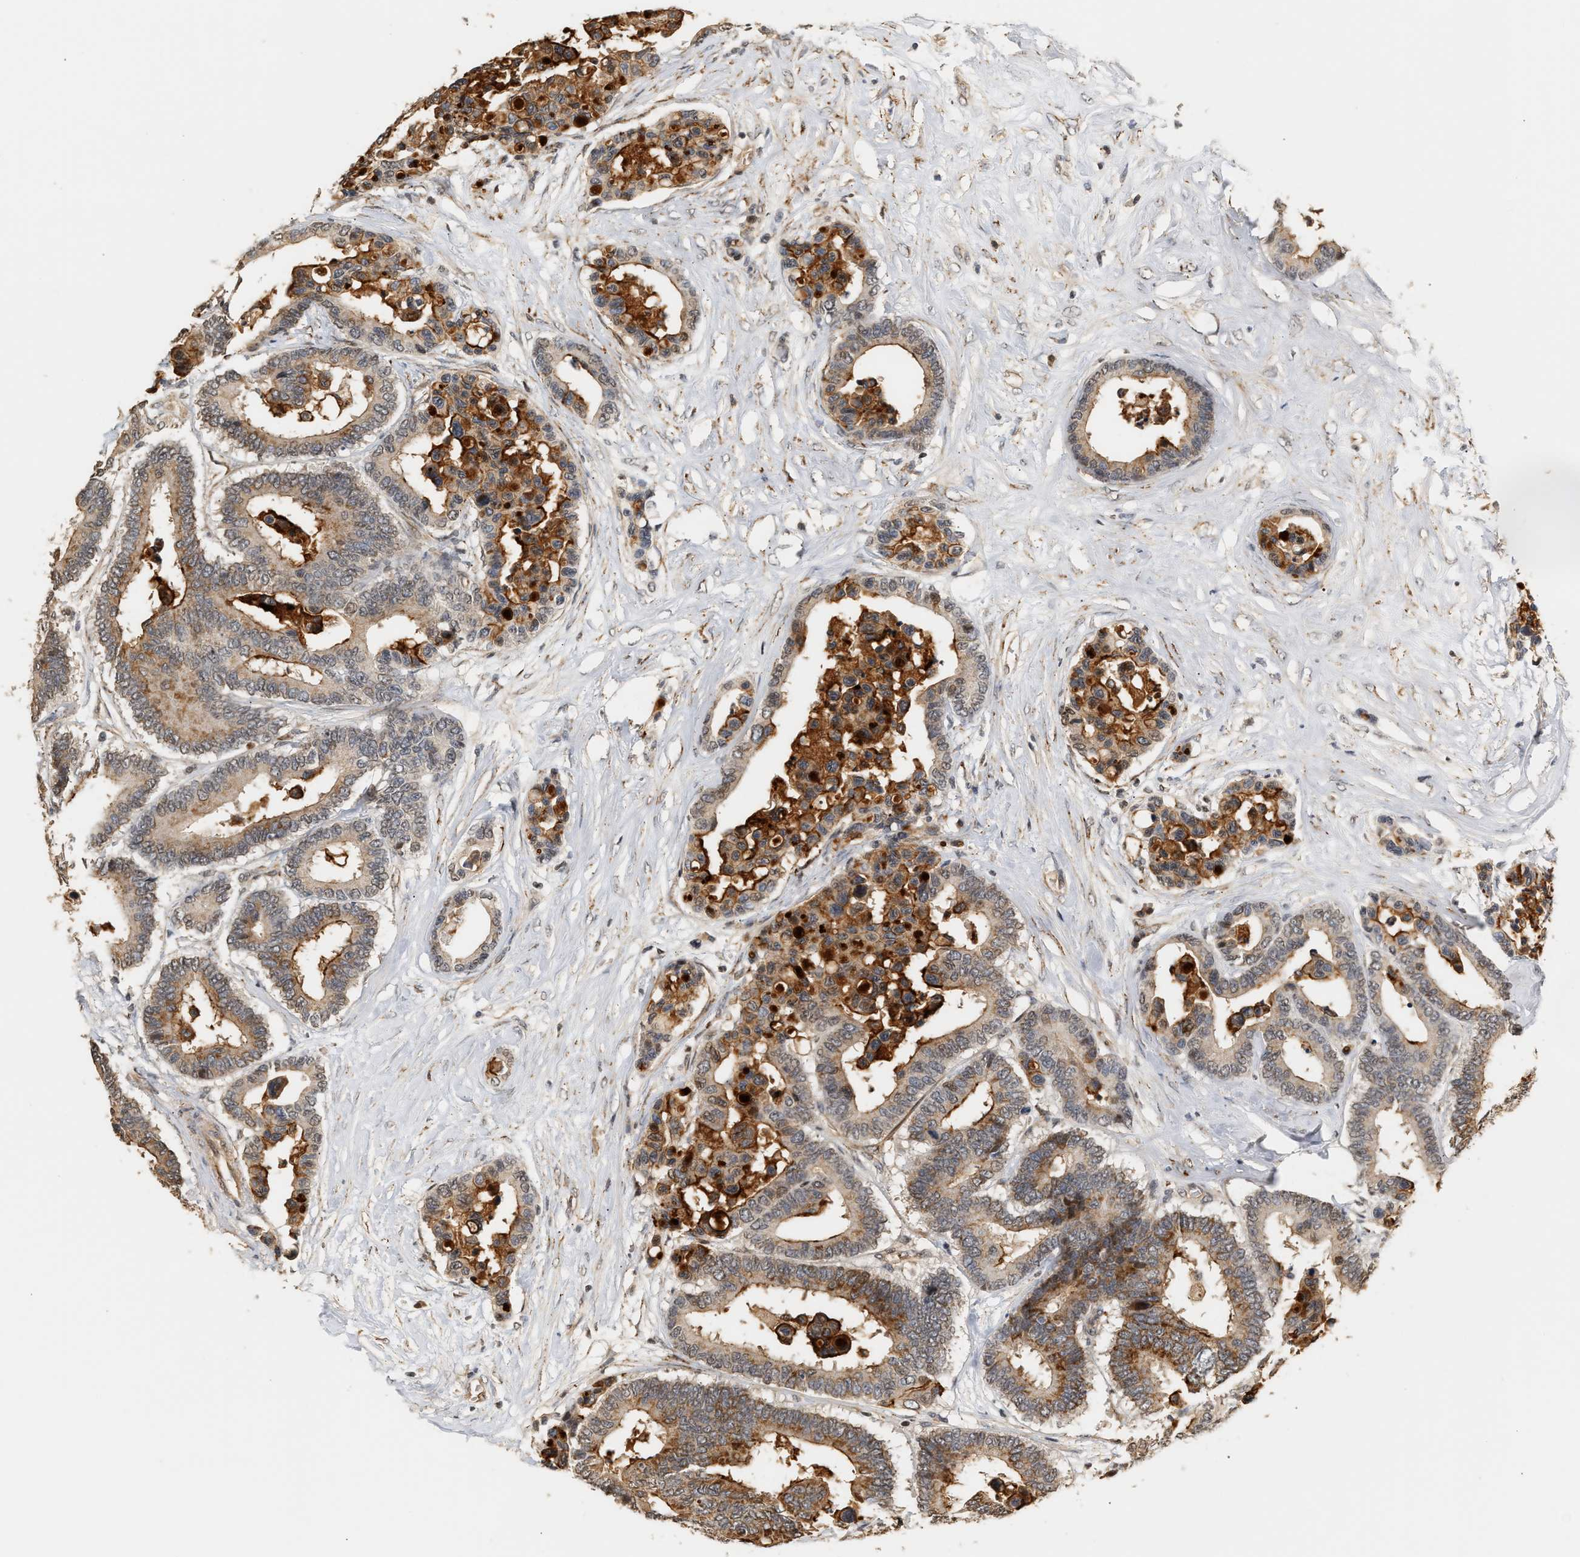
{"staining": {"intensity": "moderate", "quantity": ">75%", "location": "cytoplasmic/membranous"}, "tissue": "colorectal cancer", "cell_type": "Tumor cells", "image_type": "cancer", "snomed": [{"axis": "morphology", "description": "Normal tissue, NOS"}, {"axis": "morphology", "description": "Adenocarcinoma, NOS"}, {"axis": "topography", "description": "Colon"}], "caption": "Human colorectal cancer (adenocarcinoma) stained with a protein marker demonstrates moderate staining in tumor cells.", "gene": "PLXND1", "patient": {"sex": "male", "age": 82}}